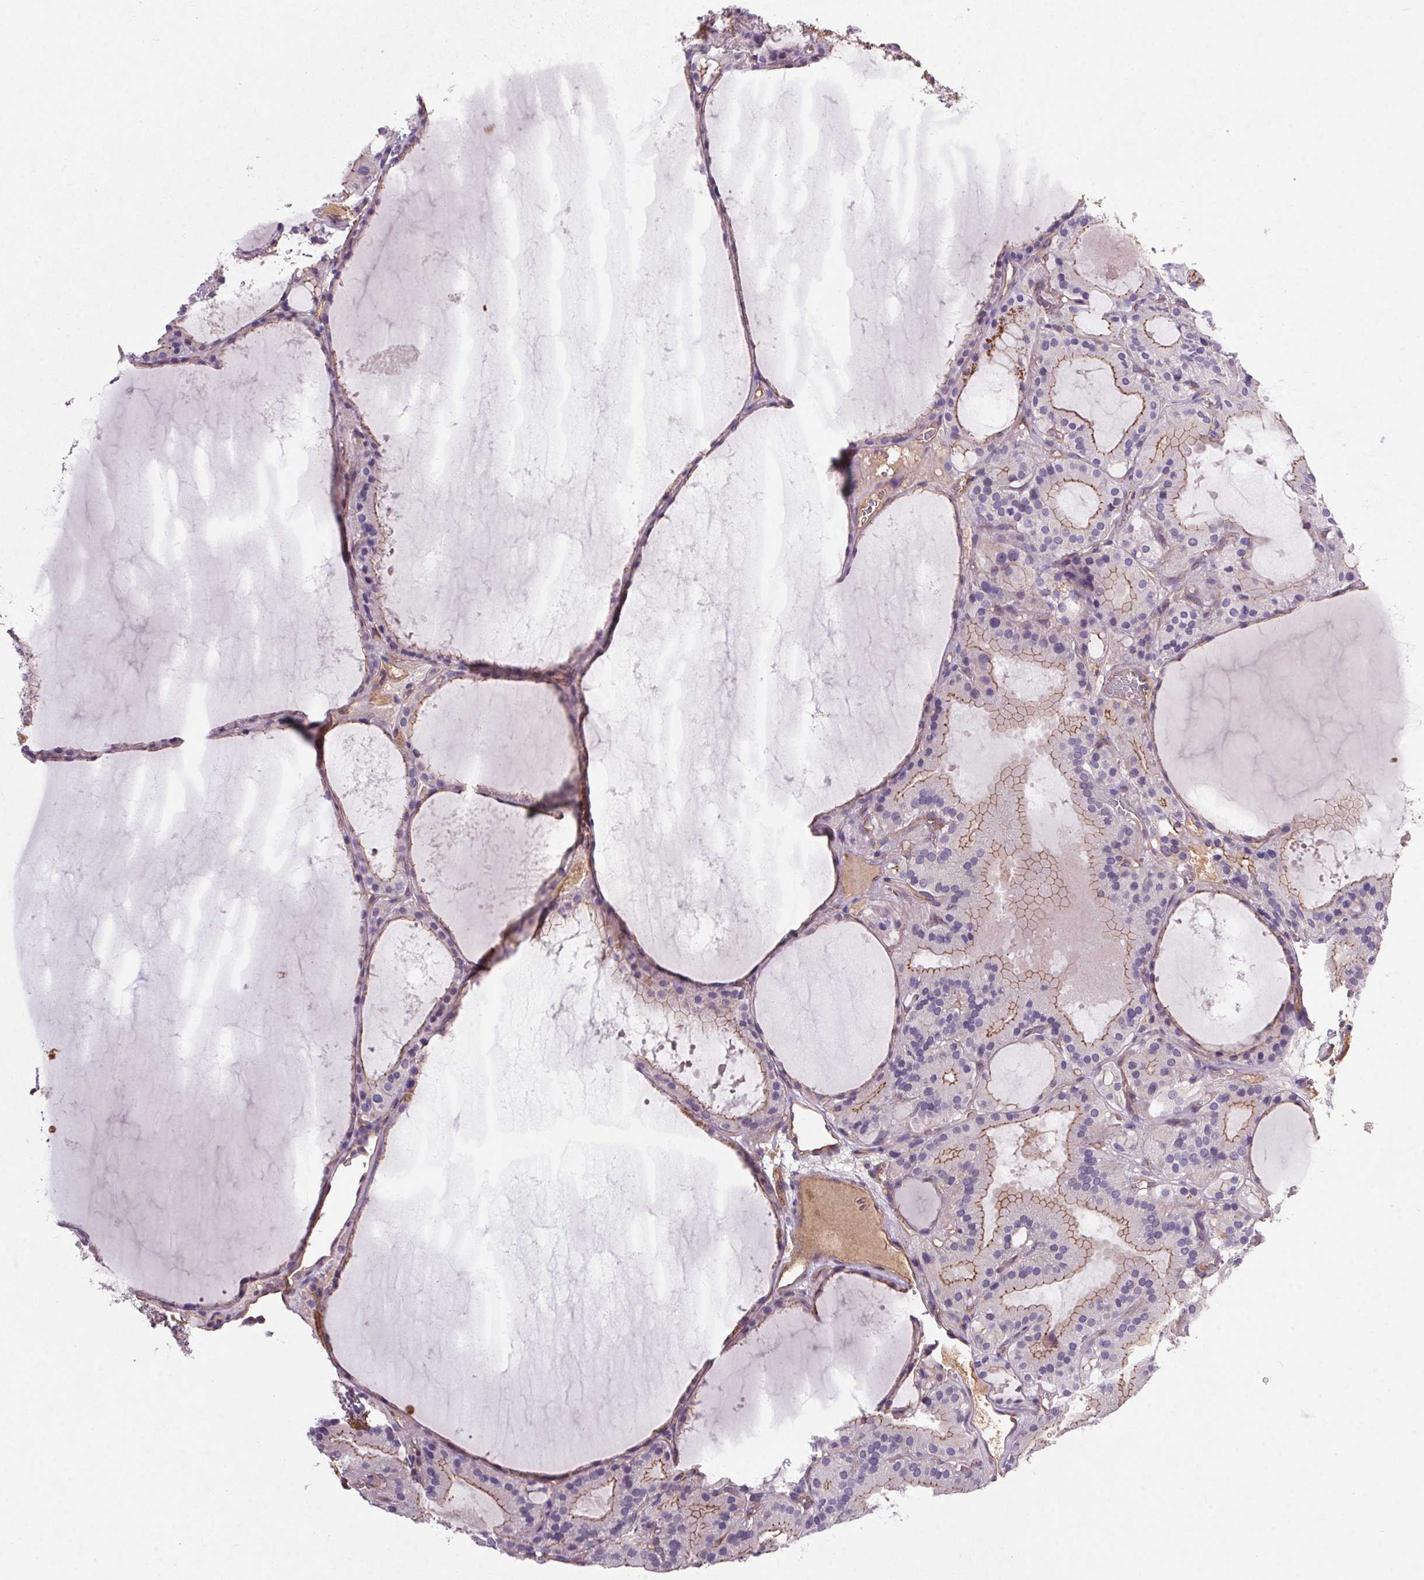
{"staining": {"intensity": "moderate", "quantity": "25%-75%", "location": "cytoplasmic/membranous"}, "tissue": "thyroid cancer", "cell_type": "Tumor cells", "image_type": "cancer", "snomed": [{"axis": "morphology", "description": "Papillary adenocarcinoma, NOS"}, {"axis": "topography", "description": "Thyroid gland"}], "caption": "Papillary adenocarcinoma (thyroid) stained with a brown dye shows moderate cytoplasmic/membranous positive expression in about 25%-75% of tumor cells.", "gene": "APOC4", "patient": {"sex": "male", "age": 87}}